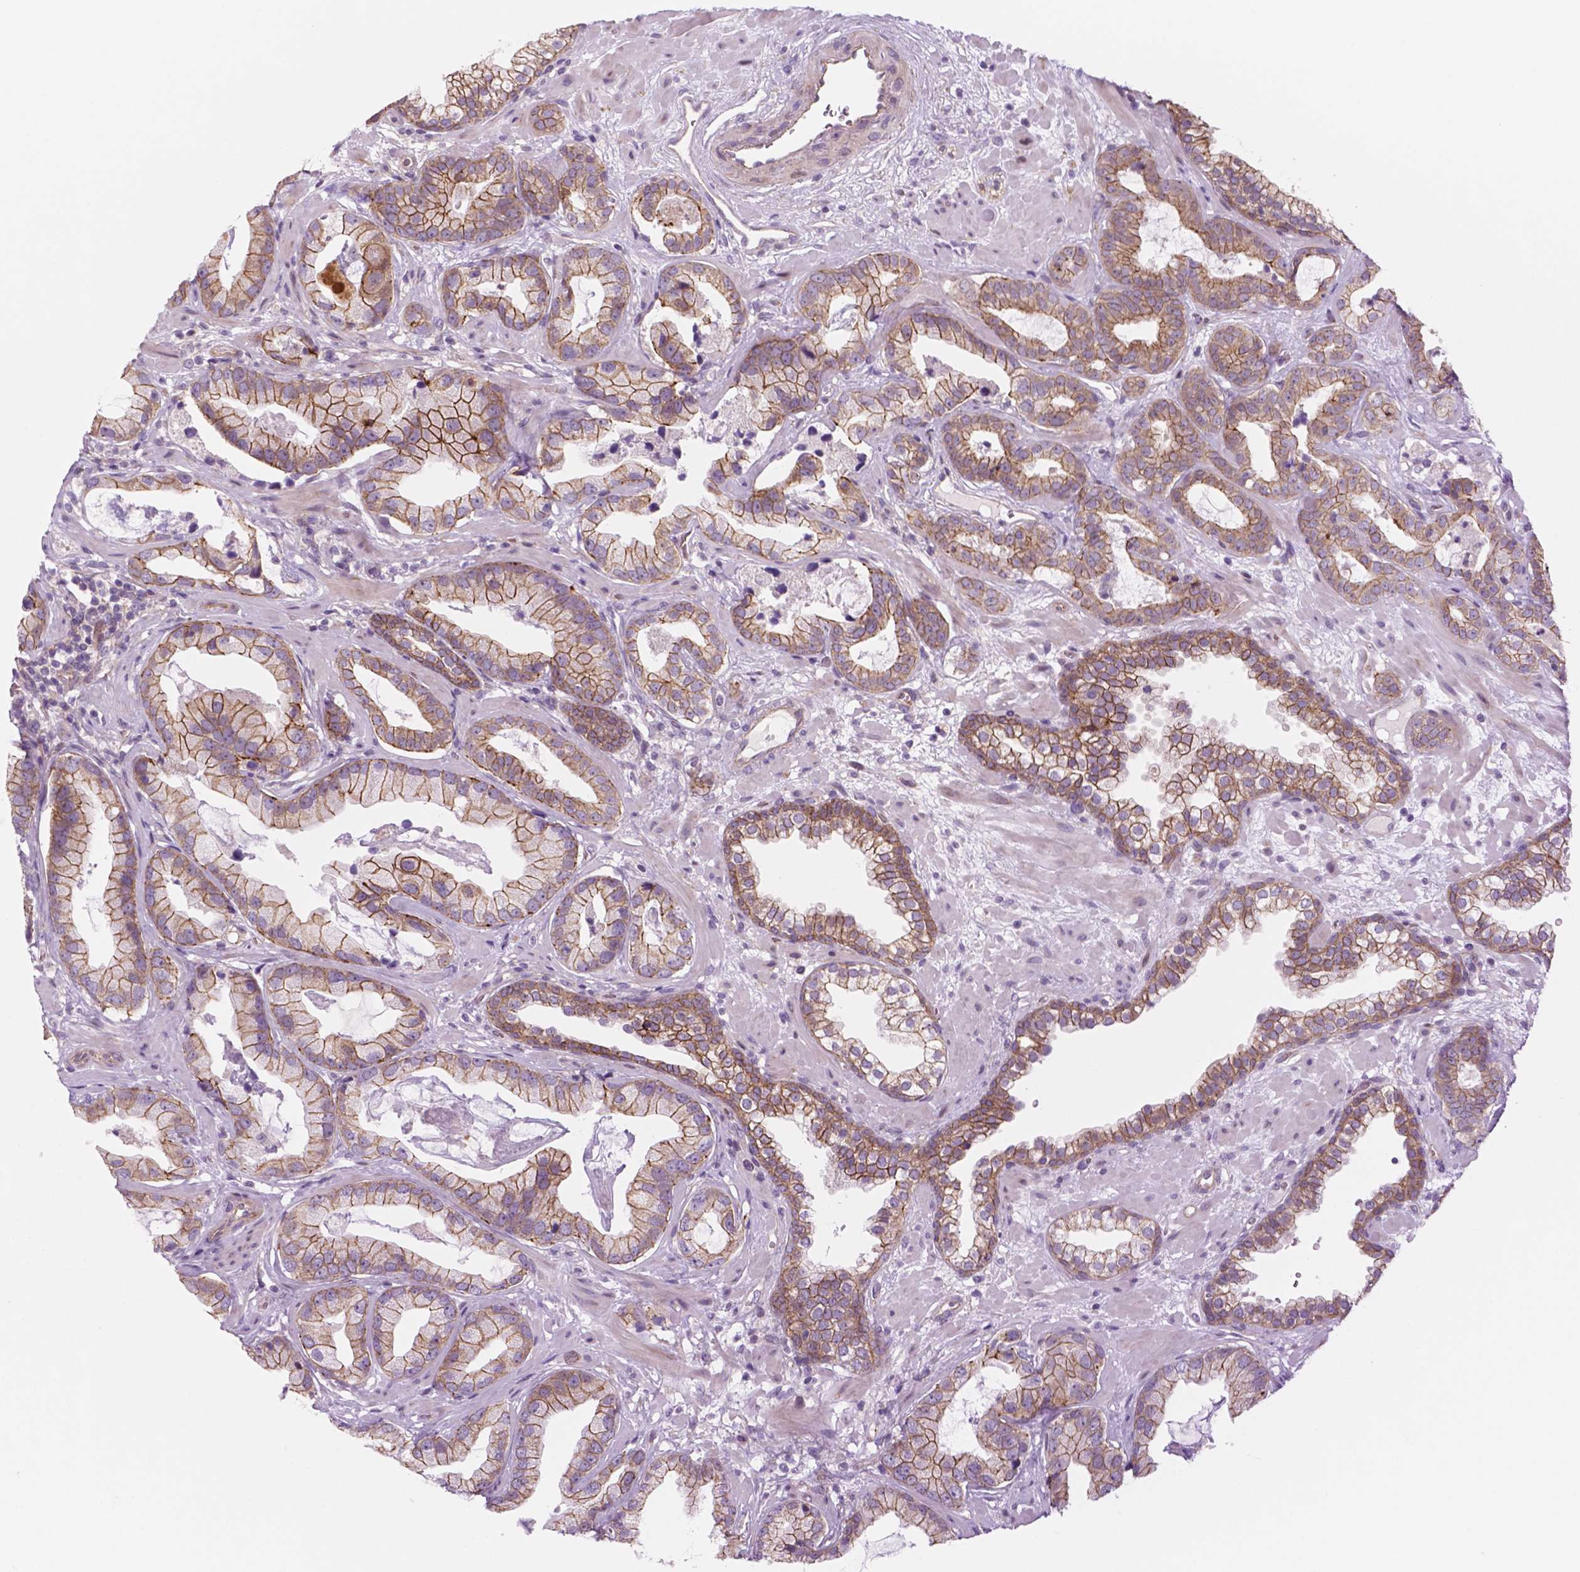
{"staining": {"intensity": "moderate", "quantity": ">75%", "location": "cytoplasmic/membranous"}, "tissue": "prostate cancer", "cell_type": "Tumor cells", "image_type": "cancer", "snomed": [{"axis": "morphology", "description": "Adenocarcinoma, Low grade"}, {"axis": "topography", "description": "Prostate"}], "caption": "Protein positivity by IHC displays moderate cytoplasmic/membranous staining in approximately >75% of tumor cells in prostate cancer. Ihc stains the protein in brown and the nuclei are stained blue.", "gene": "RND3", "patient": {"sex": "male", "age": 62}}